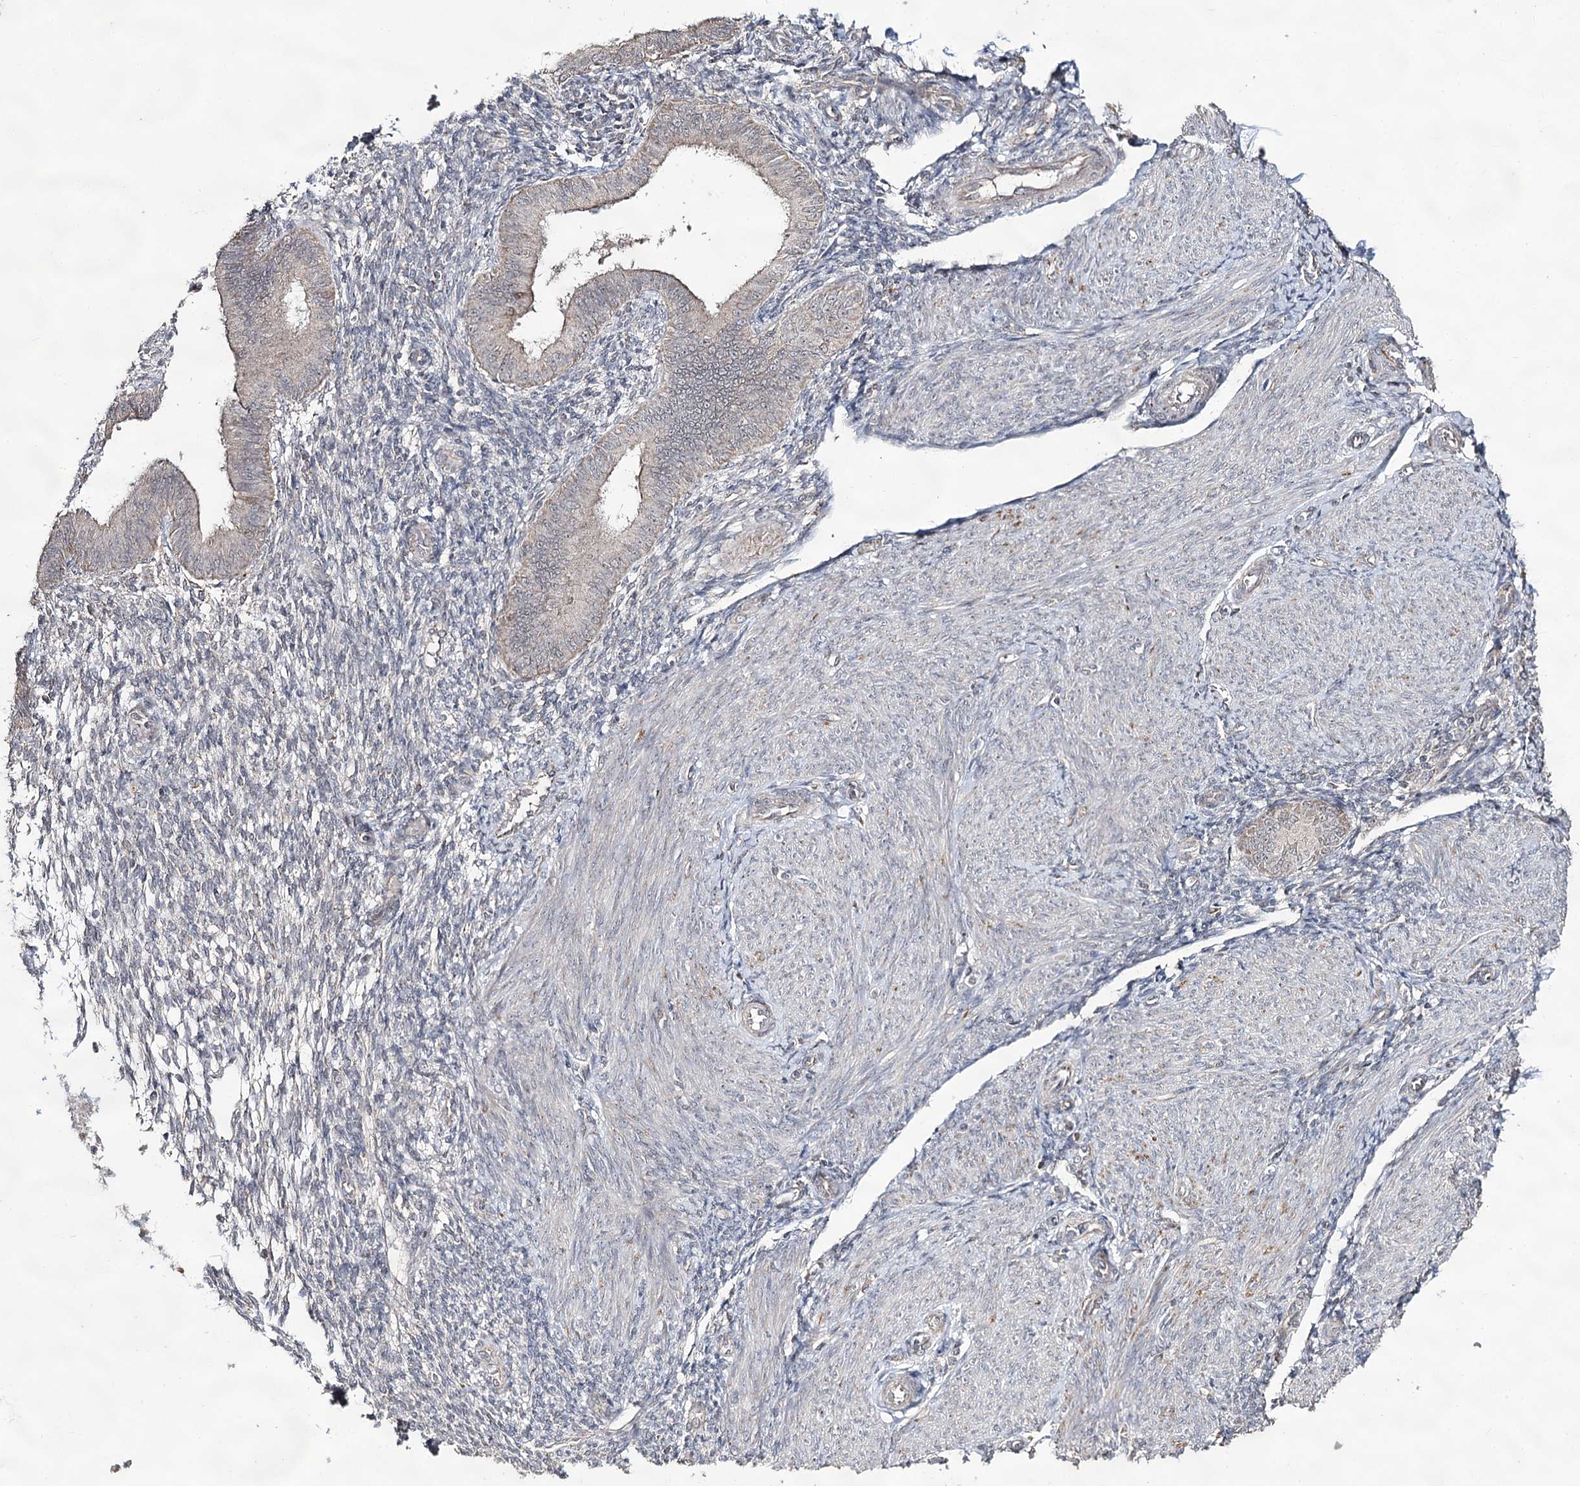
{"staining": {"intensity": "negative", "quantity": "none", "location": "none"}, "tissue": "endometrium", "cell_type": "Cells in endometrial stroma", "image_type": "normal", "snomed": [{"axis": "morphology", "description": "Normal tissue, NOS"}, {"axis": "topography", "description": "Uterus"}, {"axis": "topography", "description": "Endometrium"}], "caption": "A photomicrograph of endometrium stained for a protein displays no brown staining in cells in endometrial stroma.", "gene": "ACTR6", "patient": {"sex": "female", "age": 48}}